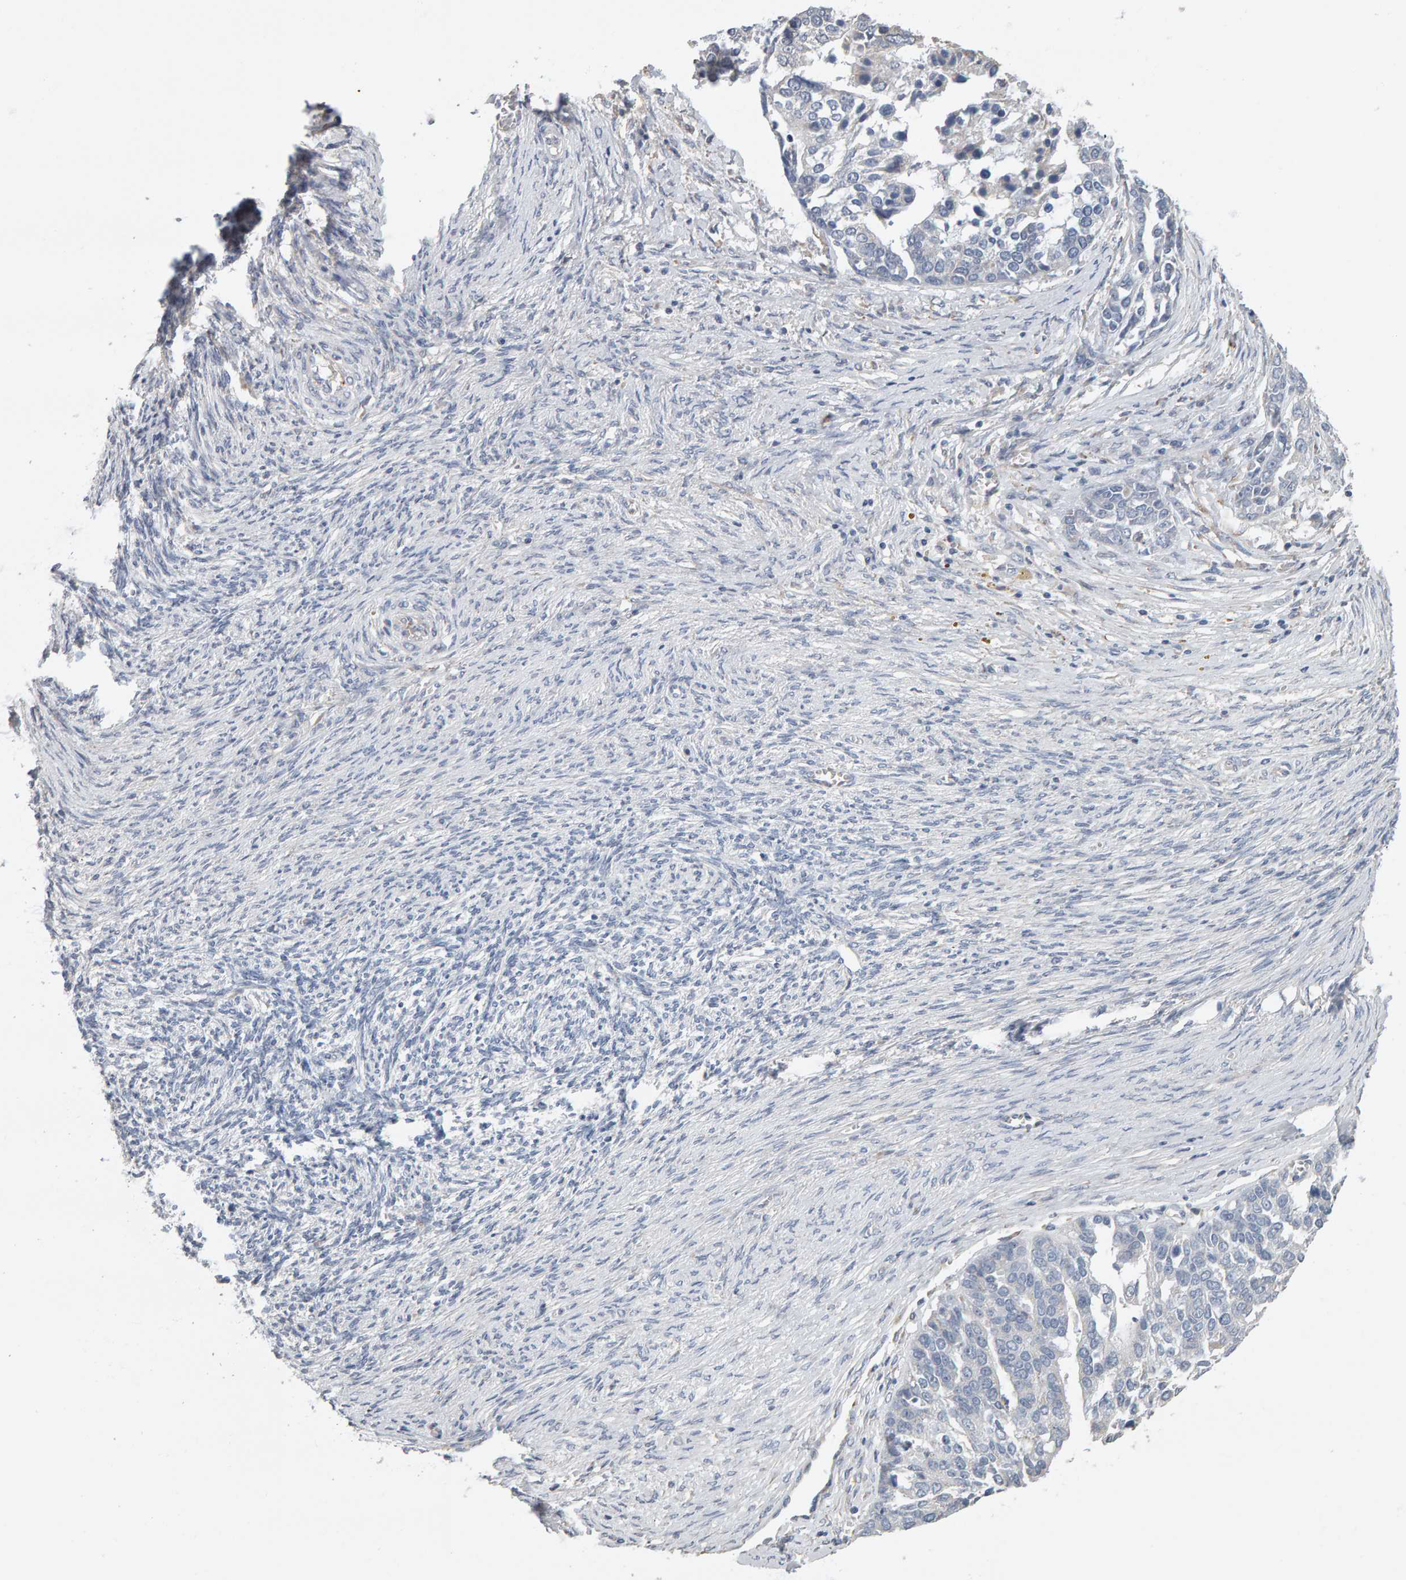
{"staining": {"intensity": "negative", "quantity": "none", "location": "none"}, "tissue": "ovarian cancer", "cell_type": "Tumor cells", "image_type": "cancer", "snomed": [{"axis": "morphology", "description": "Cystadenocarcinoma, serous, NOS"}, {"axis": "topography", "description": "Ovary"}], "caption": "DAB immunohistochemical staining of ovarian cancer (serous cystadenocarcinoma) displays no significant staining in tumor cells.", "gene": "ADHFE1", "patient": {"sex": "female", "age": 44}}